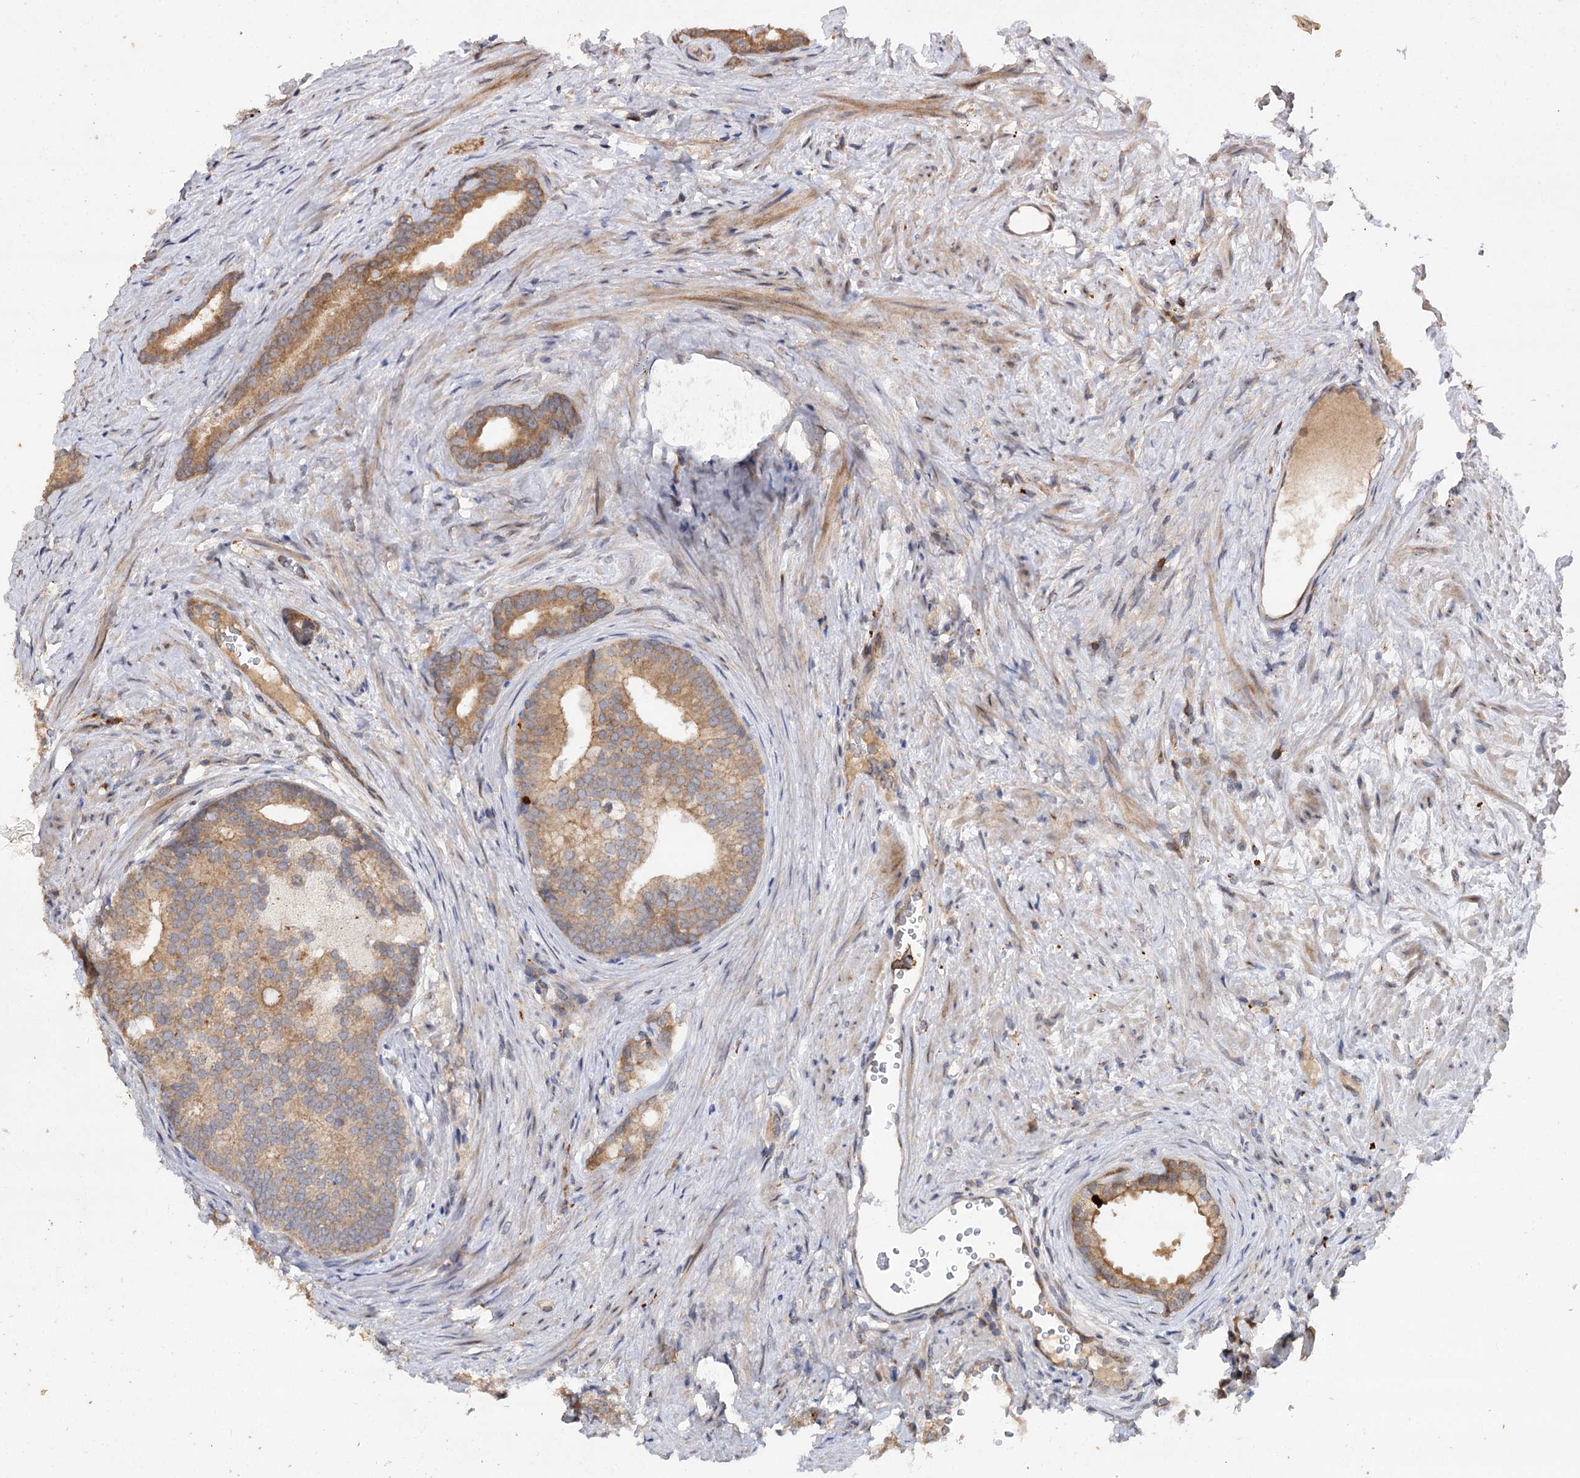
{"staining": {"intensity": "moderate", "quantity": "<25%", "location": "cytoplasmic/membranous"}, "tissue": "prostate cancer", "cell_type": "Tumor cells", "image_type": "cancer", "snomed": [{"axis": "morphology", "description": "Adenocarcinoma, Low grade"}, {"axis": "topography", "description": "Prostate"}], "caption": "Protein expression analysis of human prostate cancer reveals moderate cytoplasmic/membranous positivity in about <25% of tumor cells. (IHC, brightfield microscopy, high magnification).", "gene": "FBXW8", "patient": {"sex": "male", "age": 71}}